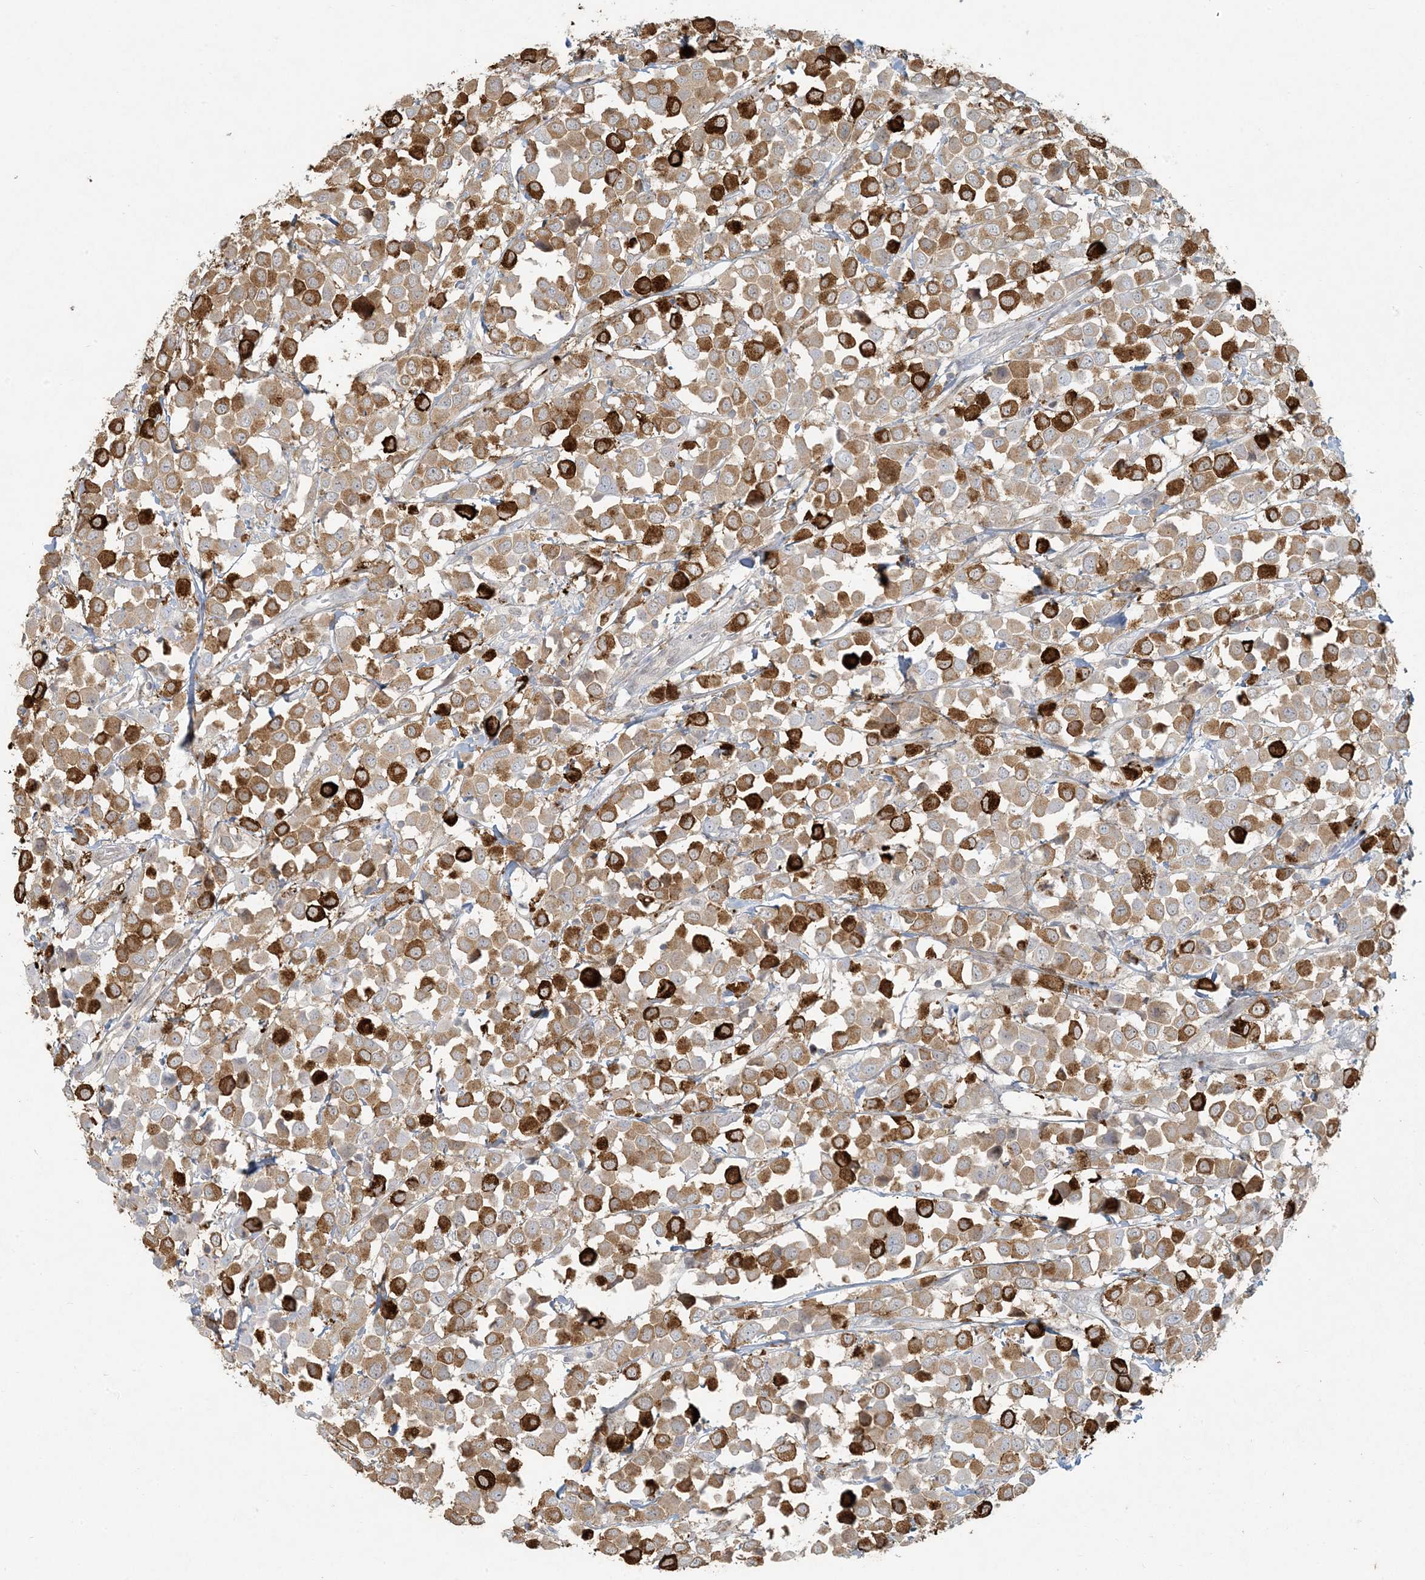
{"staining": {"intensity": "strong", "quantity": "25%-75%", "location": "cytoplasmic/membranous"}, "tissue": "breast cancer", "cell_type": "Tumor cells", "image_type": "cancer", "snomed": [{"axis": "morphology", "description": "Duct carcinoma"}, {"axis": "topography", "description": "Breast"}], "caption": "Strong cytoplasmic/membranous positivity for a protein is seen in about 25%-75% of tumor cells of breast cancer using immunohistochemistry (IHC).", "gene": "BCORL1", "patient": {"sex": "female", "age": 61}}